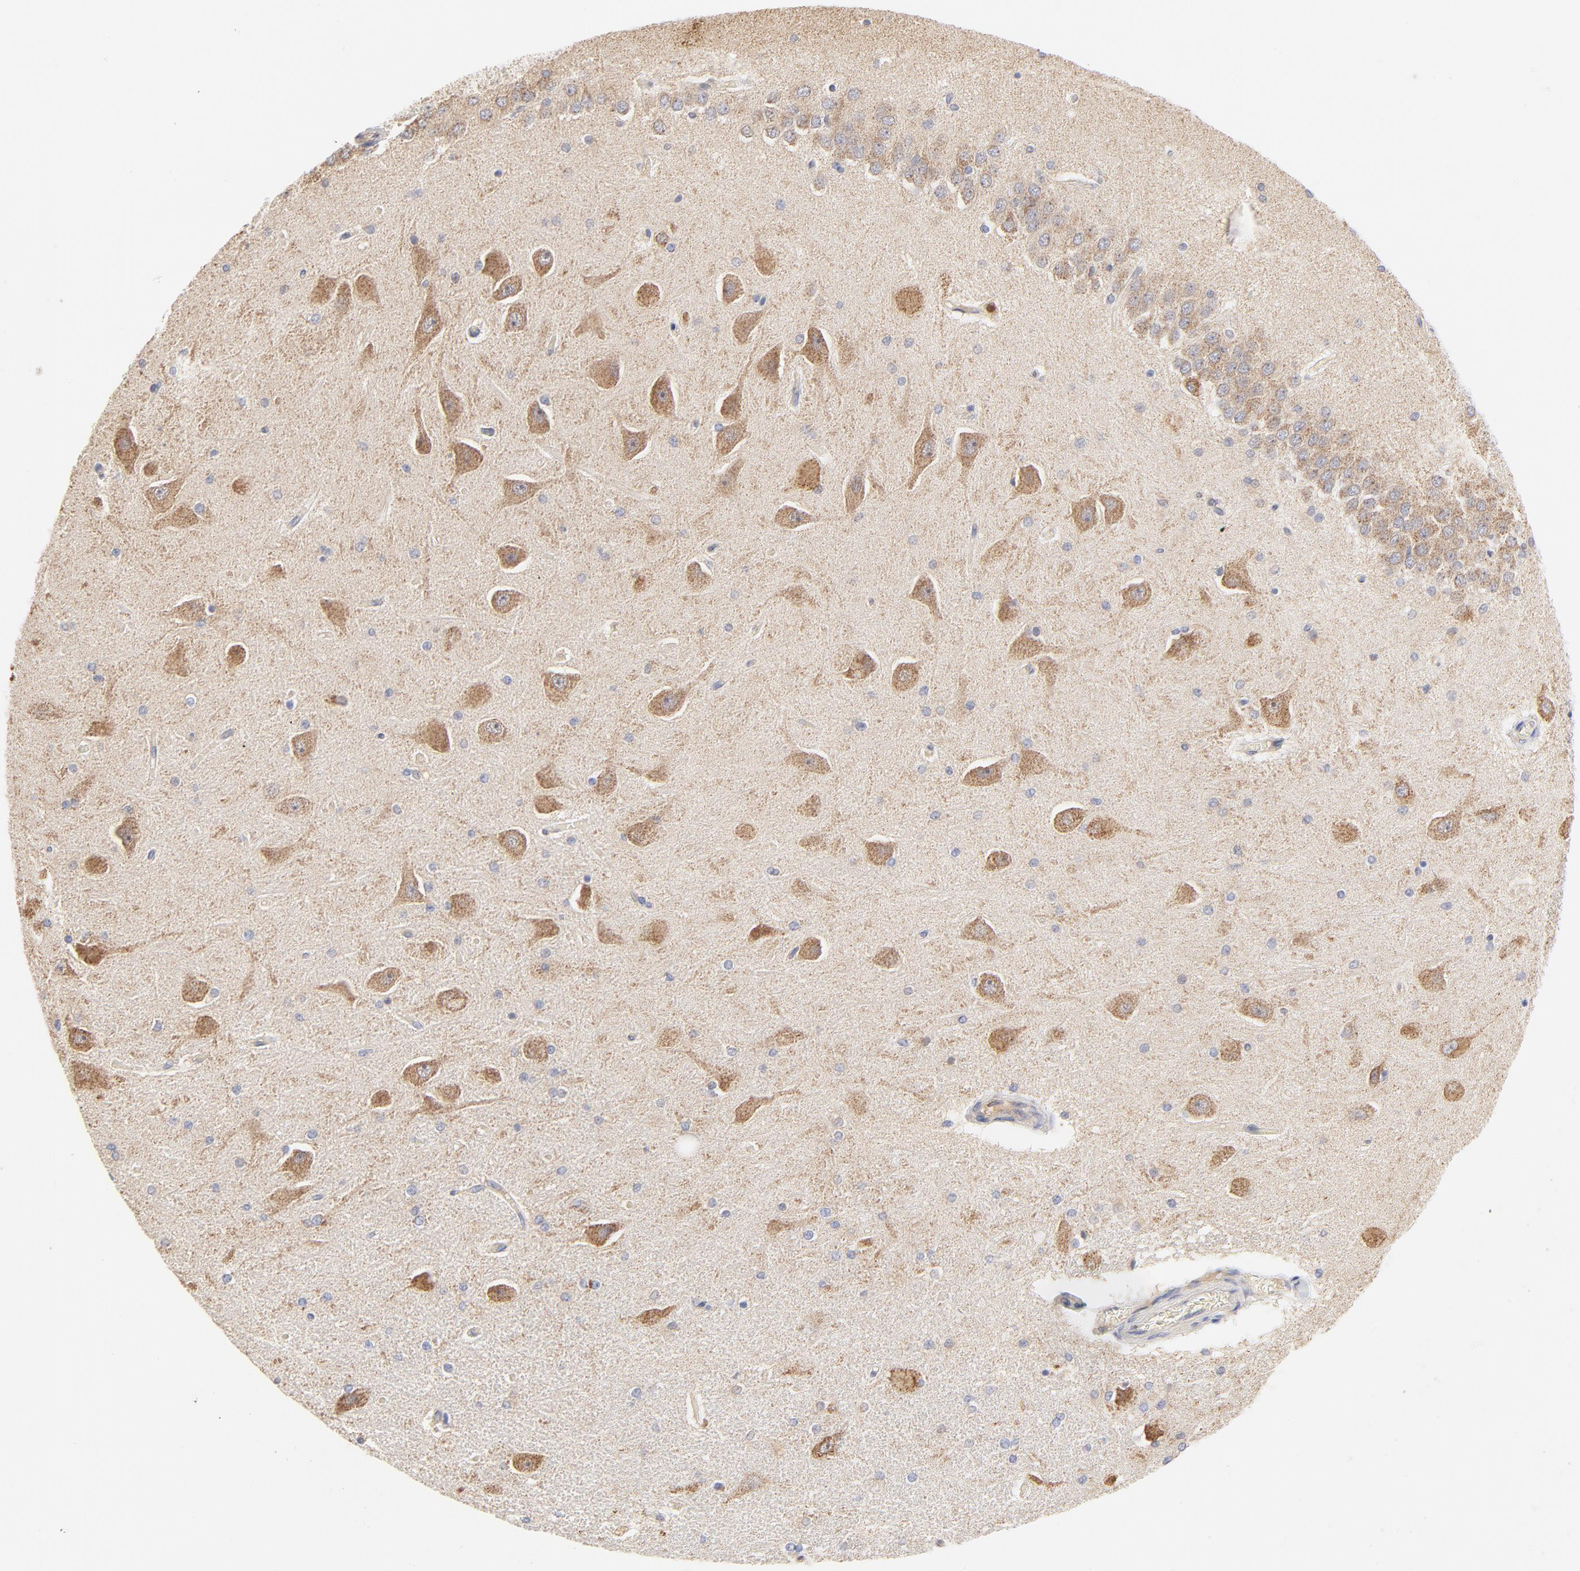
{"staining": {"intensity": "negative", "quantity": "none", "location": "none"}, "tissue": "hippocampus", "cell_type": "Glial cells", "image_type": "normal", "snomed": [{"axis": "morphology", "description": "Normal tissue, NOS"}, {"axis": "topography", "description": "Hippocampus"}], "caption": "DAB immunohistochemical staining of normal hippocampus demonstrates no significant expression in glial cells.", "gene": "MTERF2", "patient": {"sex": "female", "age": 54}}